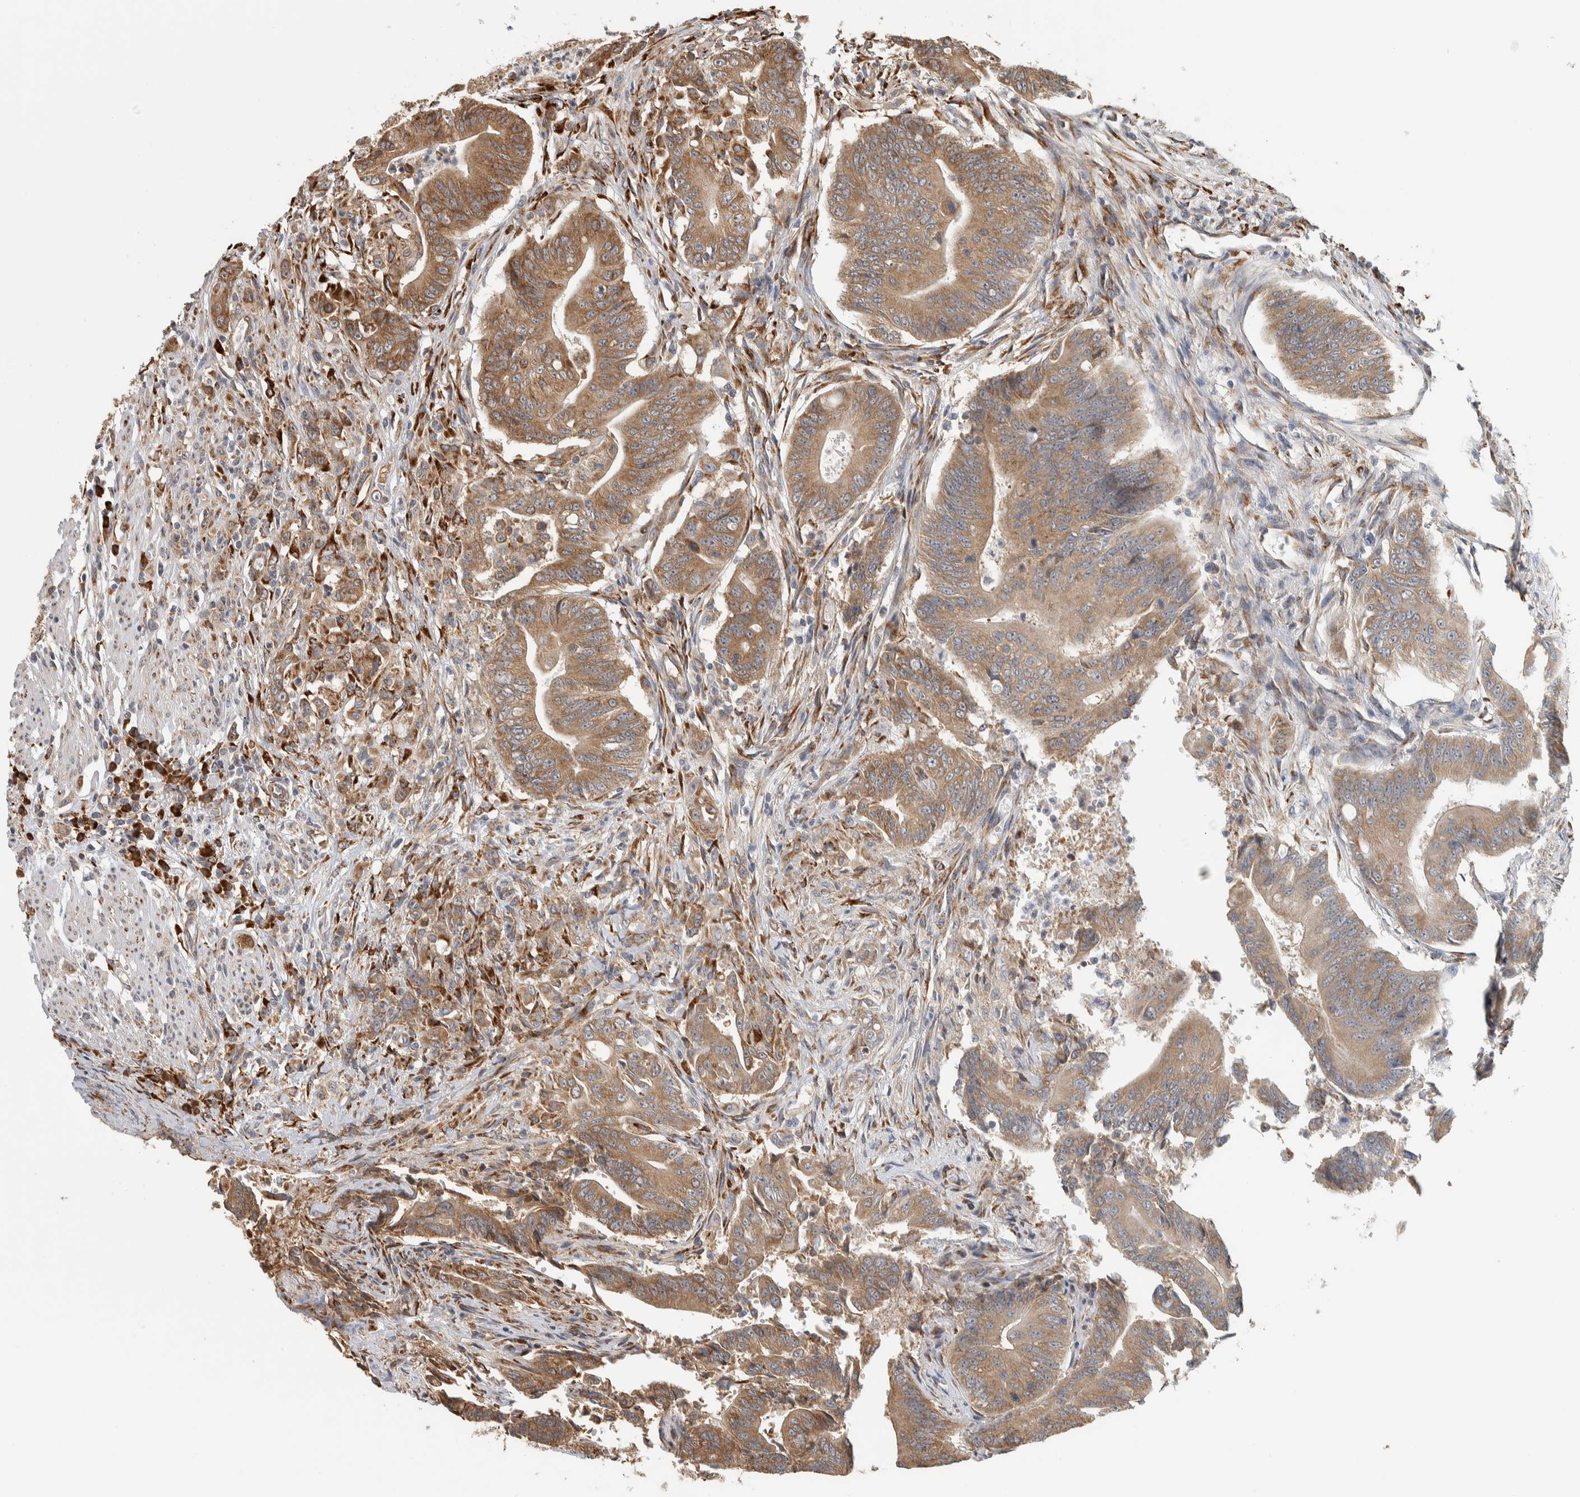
{"staining": {"intensity": "moderate", "quantity": ">75%", "location": "cytoplasmic/membranous"}, "tissue": "colorectal cancer", "cell_type": "Tumor cells", "image_type": "cancer", "snomed": [{"axis": "morphology", "description": "Adenoma, NOS"}, {"axis": "morphology", "description": "Adenocarcinoma, NOS"}, {"axis": "topography", "description": "Colon"}], "caption": "A brown stain shows moderate cytoplasmic/membranous expression of a protein in colorectal cancer tumor cells. (DAB (3,3'-diaminobenzidine) IHC with brightfield microscopy, high magnification).", "gene": "EIF3H", "patient": {"sex": "male", "age": 79}}